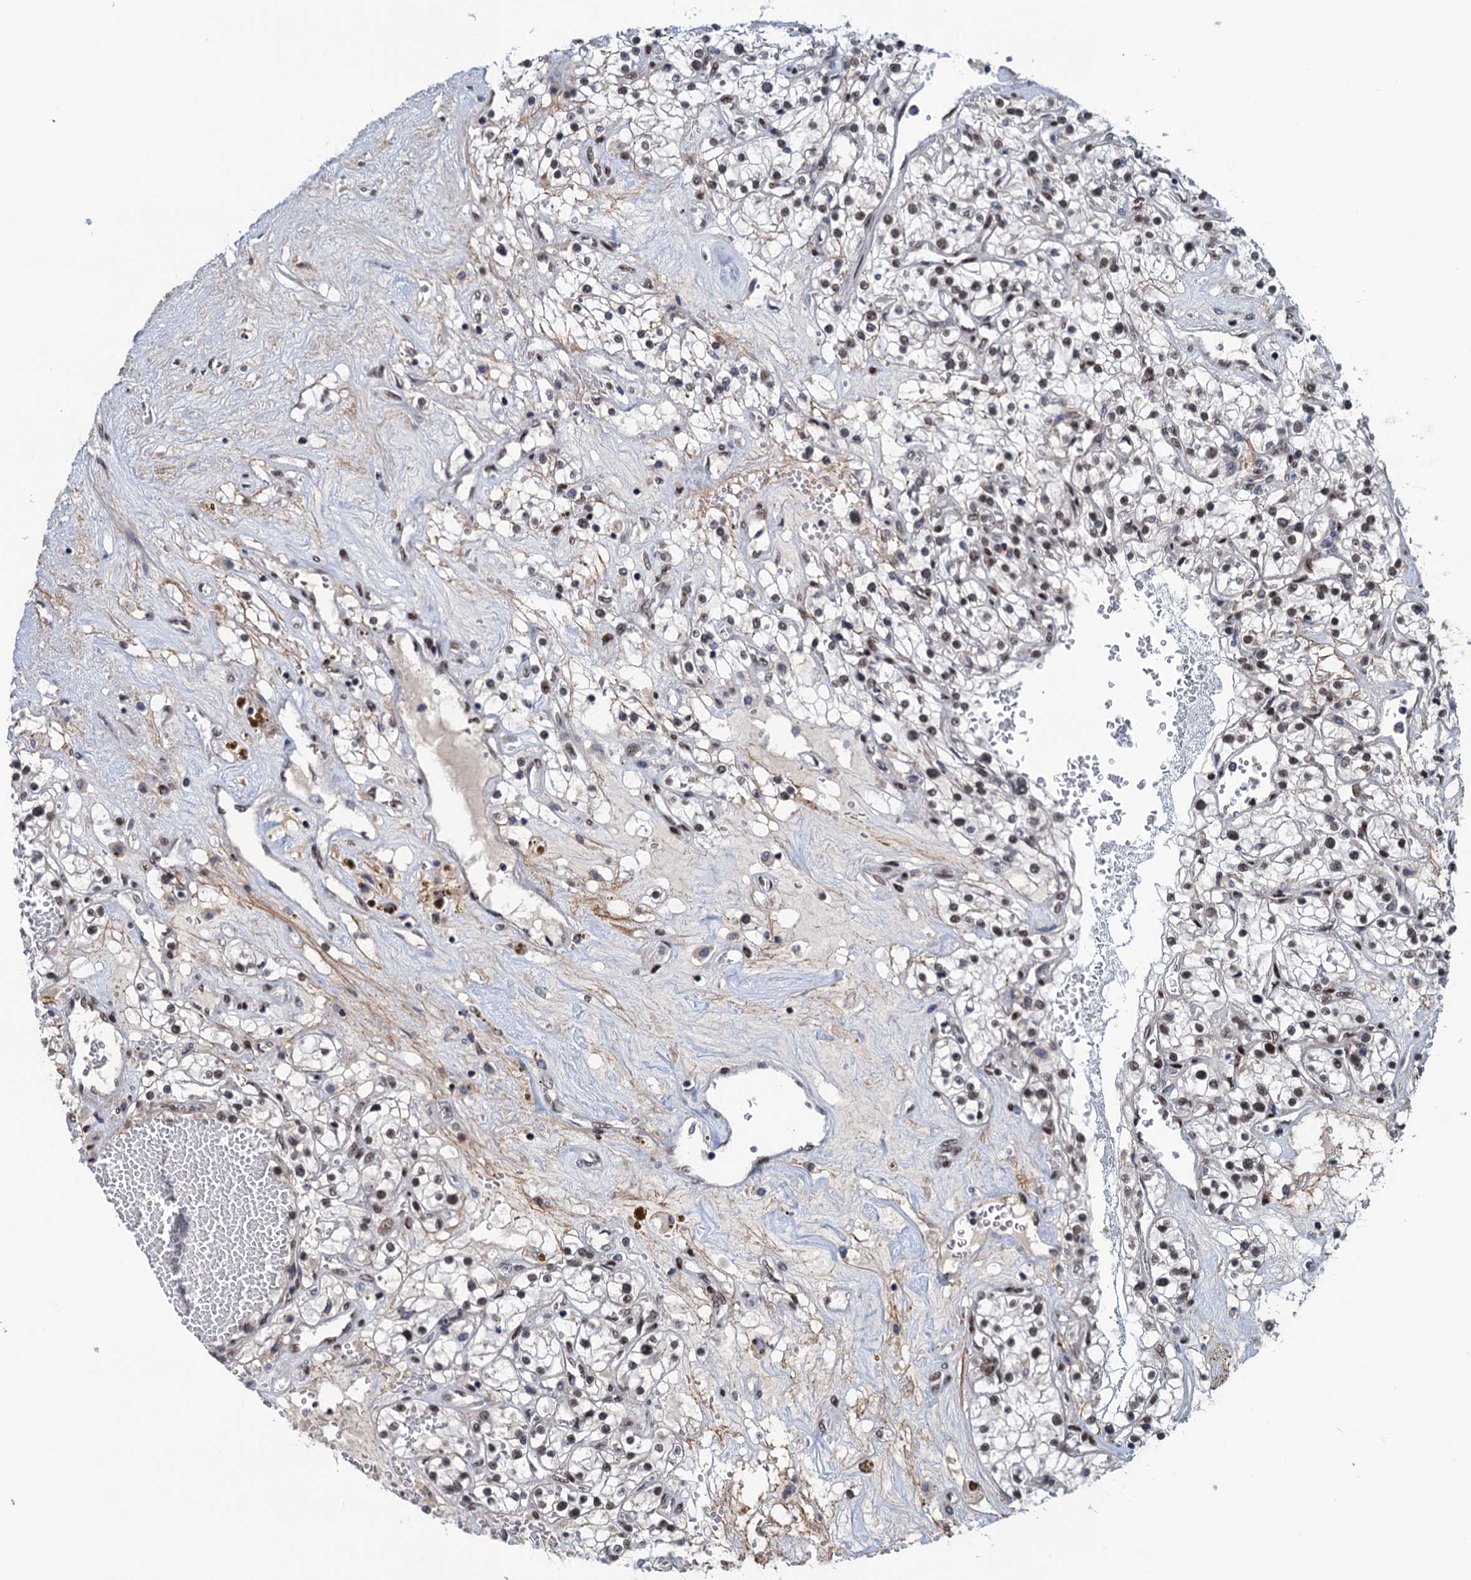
{"staining": {"intensity": "moderate", "quantity": "25%-75%", "location": "nuclear"}, "tissue": "renal cancer", "cell_type": "Tumor cells", "image_type": "cancer", "snomed": [{"axis": "morphology", "description": "Normal tissue, NOS"}, {"axis": "morphology", "description": "Adenocarcinoma, NOS"}, {"axis": "topography", "description": "Kidney"}], "caption": "High-magnification brightfield microscopy of renal adenocarcinoma stained with DAB (3,3'-diaminobenzidine) (brown) and counterstained with hematoxylin (blue). tumor cells exhibit moderate nuclear staining is present in about25%-75% of cells. (DAB (3,3'-diaminobenzidine) IHC, brown staining for protein, blue staining for nuclei).", "gene": "SAE1", "patient": {"sex": "male", "age": 68}}